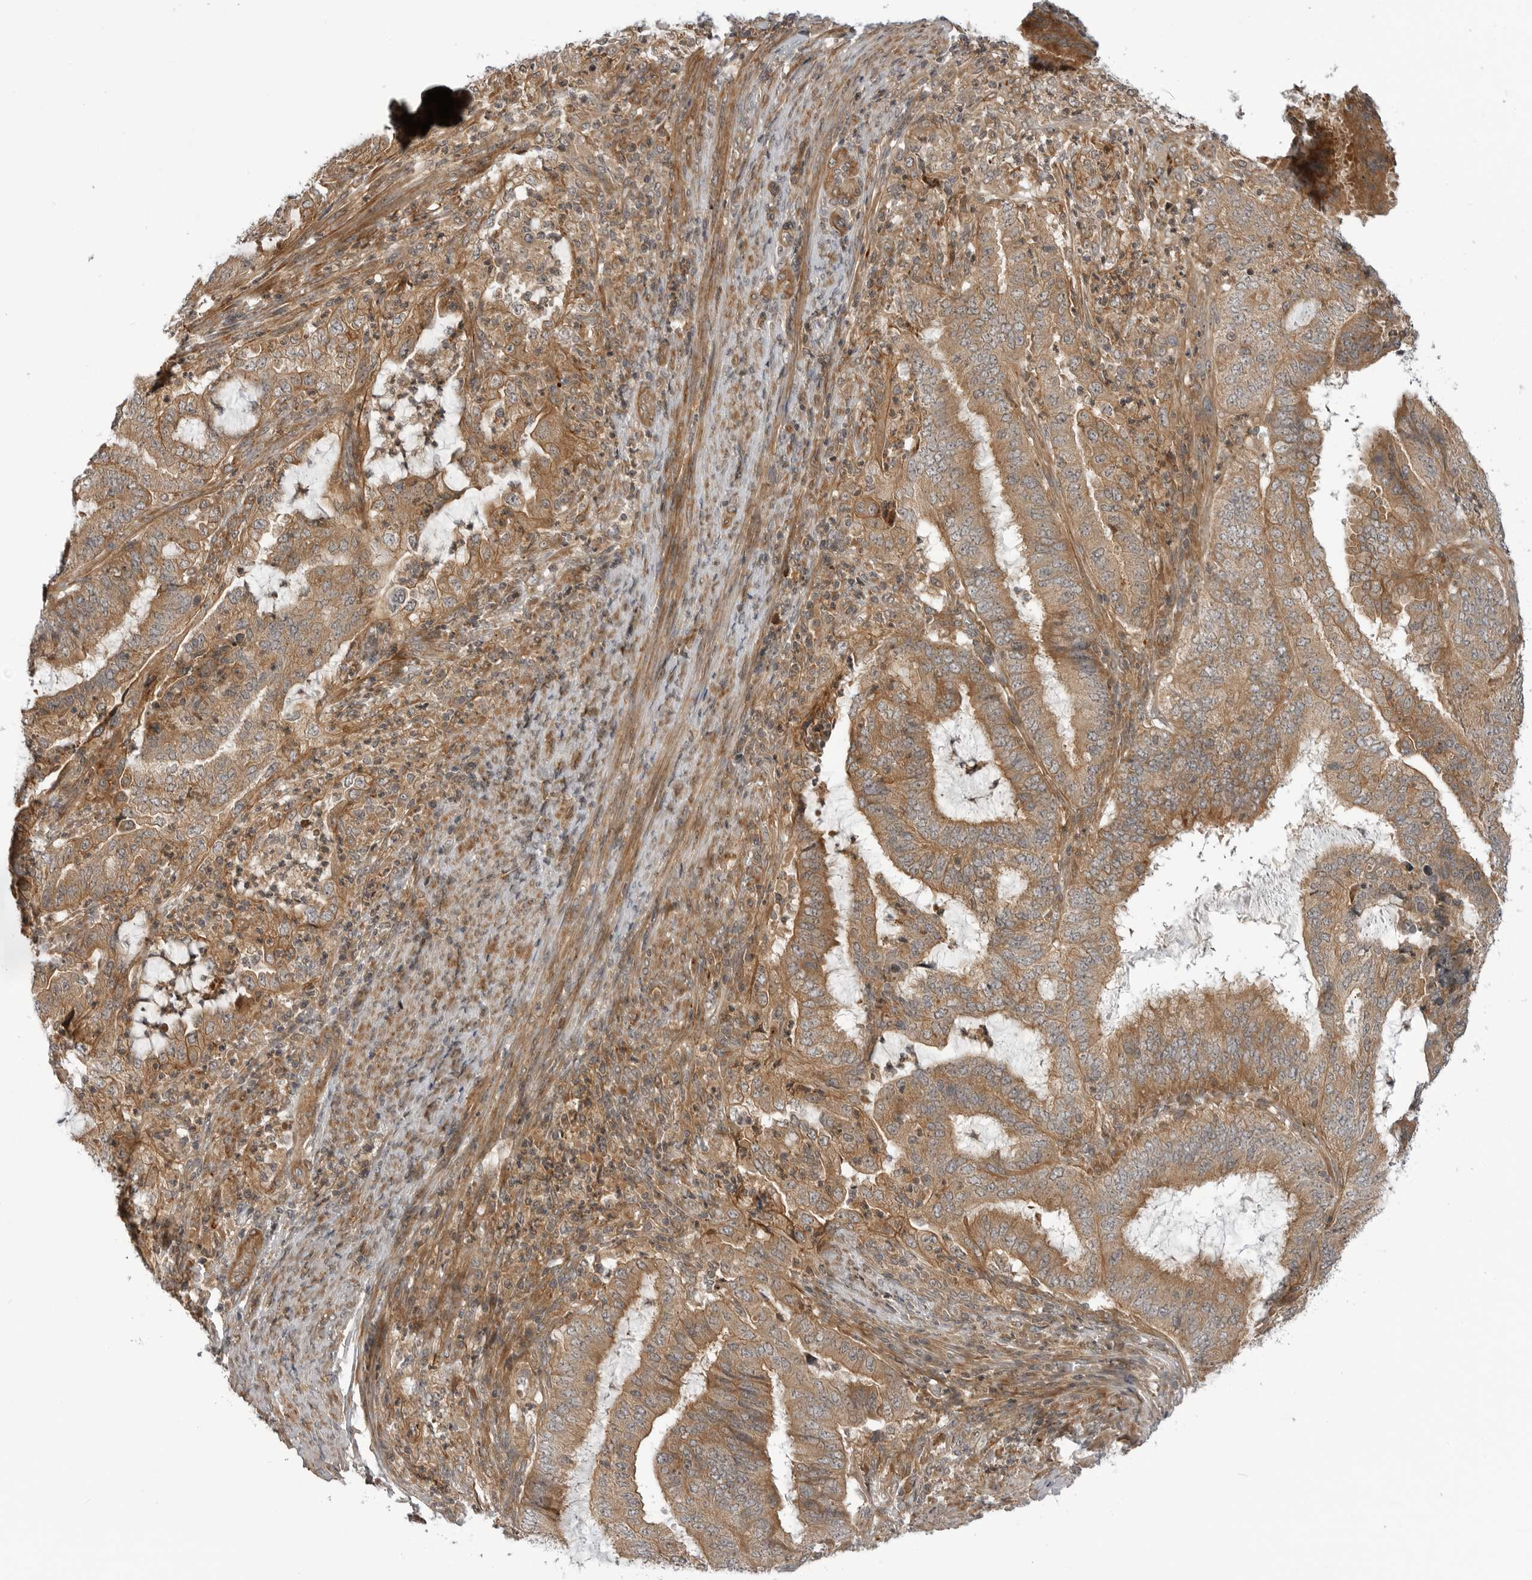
{"staining": {"intensity": "moderate", "quantity": ">75%", "location": "cytoplasmic/membranous"}, "tissue": "endometrial cancer", "cell_type": "Tumor cells", "image_type": "cancer", "snomed": [{"axis": "morphology", "description": "Adenocarcinoma, NOS"}, {"axis": "topography", "description": "Endometrium"}], "caption": "Immunohistochemistry (IHC) staining of endometrial cancer (adenocarcinoma), which exhibits medium levels of moderate cytoplasmic/membranous staining in approximately >75% of tumor cells indicating moderate cytoplasmic/membranous protein positivity. The staining was performed using DAB (3,3'-diaminobenzidine) (brown) for protein detection and nuclei were counterstained in hematoxylin (blue).", "gene": "LRRC45", "patient": {"sex": "female", "age": 51}}